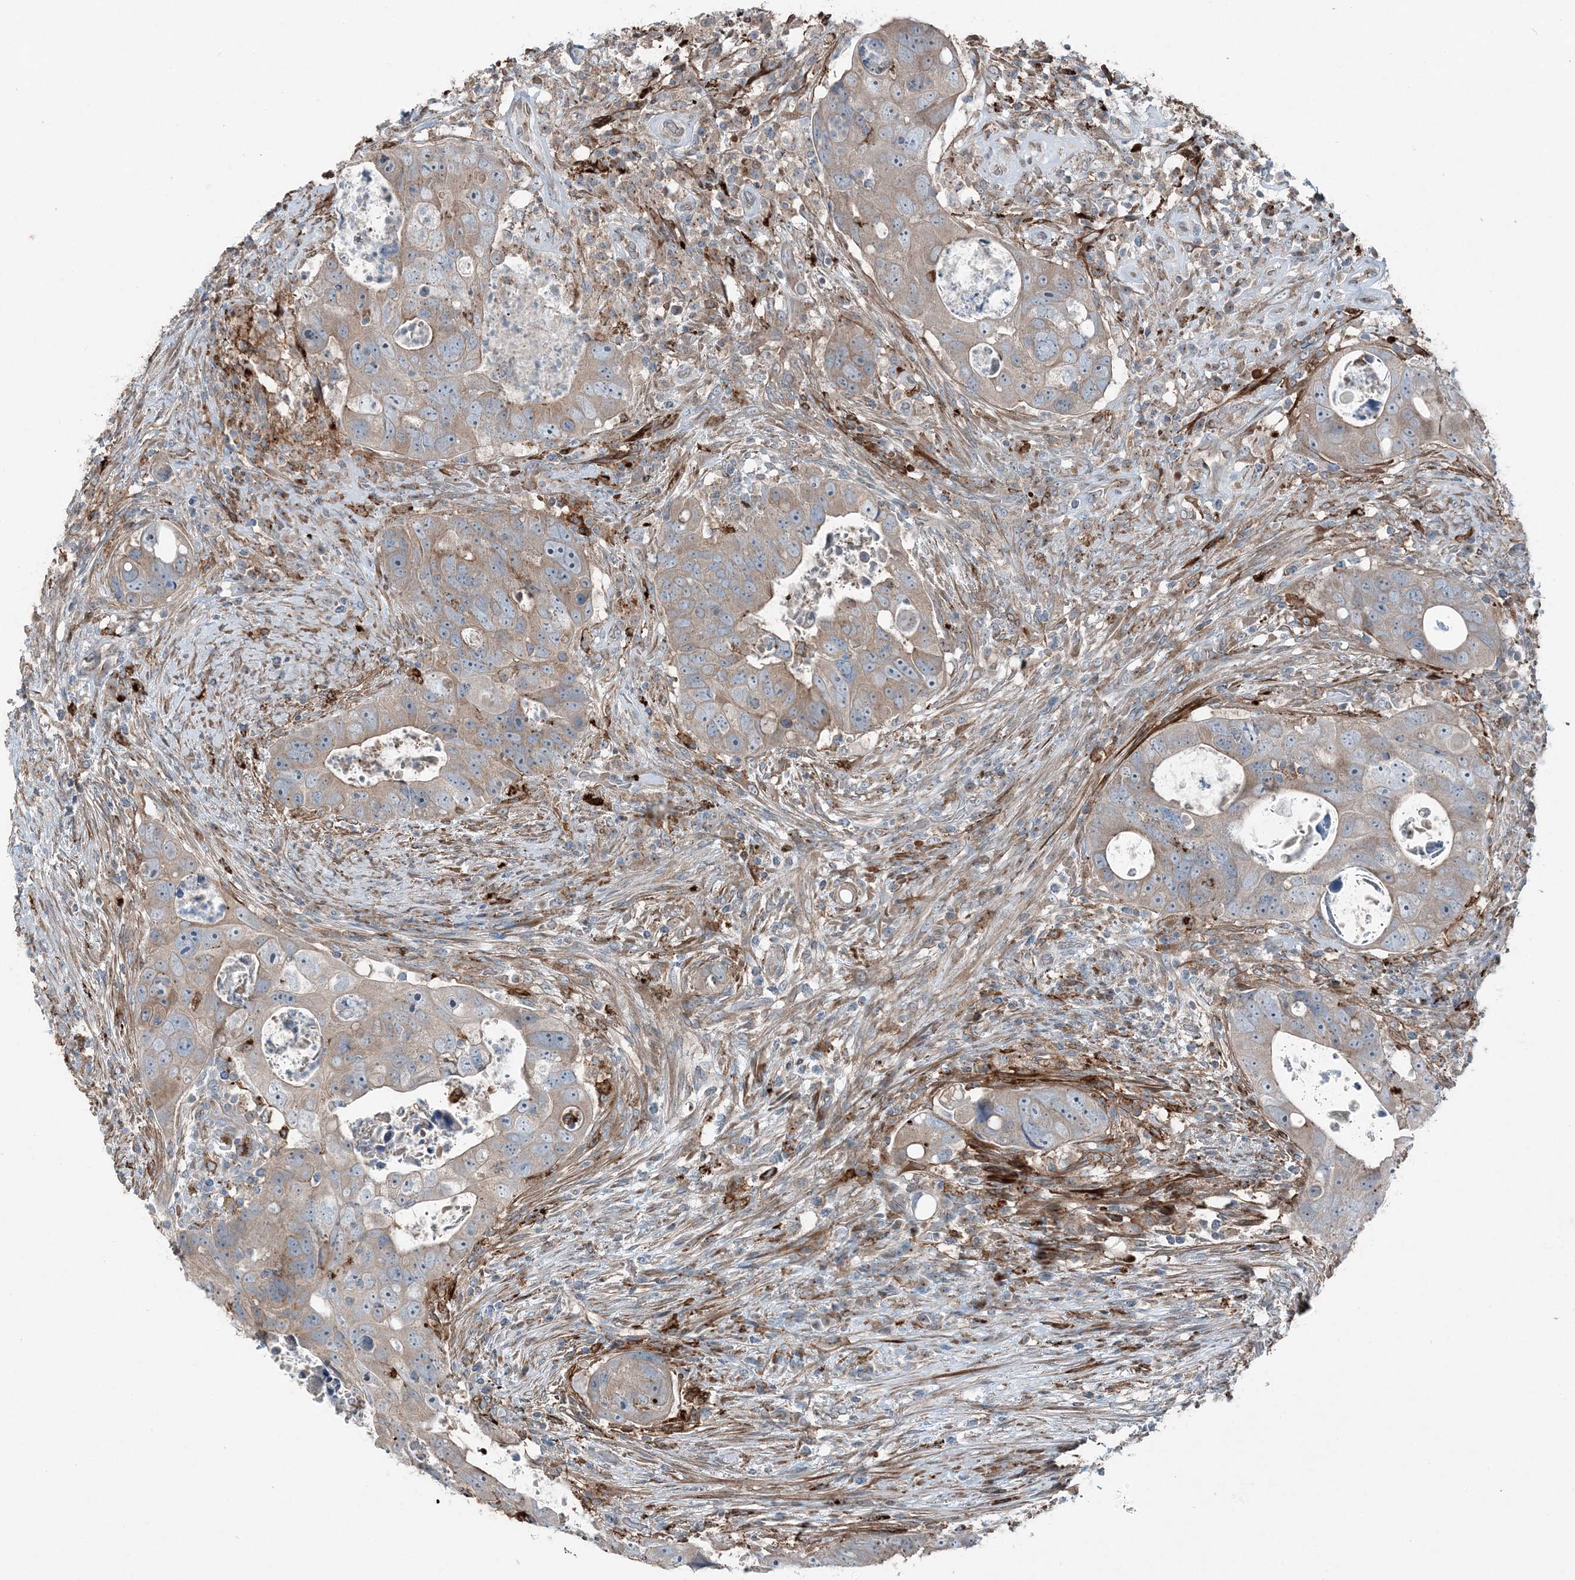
{"staining": {"intensity": "weak", "quantity": ">75%", "location": "cytoplasmic/membranous"}, "tissue": "colorectal cancer", "cell_type": "Tumor cells", "image_type": "cancer", "snomed": [{"axis": "morphology", "description": "Adenocarcinoma, NOS"}, {"axis": "topography", "description": "Rectum"}], "caption": "High-magnification brightfield microscopy of adenocarcinoma (colorectal) stained with DAB (brown) and counterstained with hematoxylin (blue). tumor cells exhibit weak cytoplasmic/membranous expression is seen in about>75% of cells. Using DAB (brown) and hematoxylin (blue) stains, captured at high magnification using brightfield microscopy.", "gene": "KY", "patient": {"sex": "male", "age": 59}}